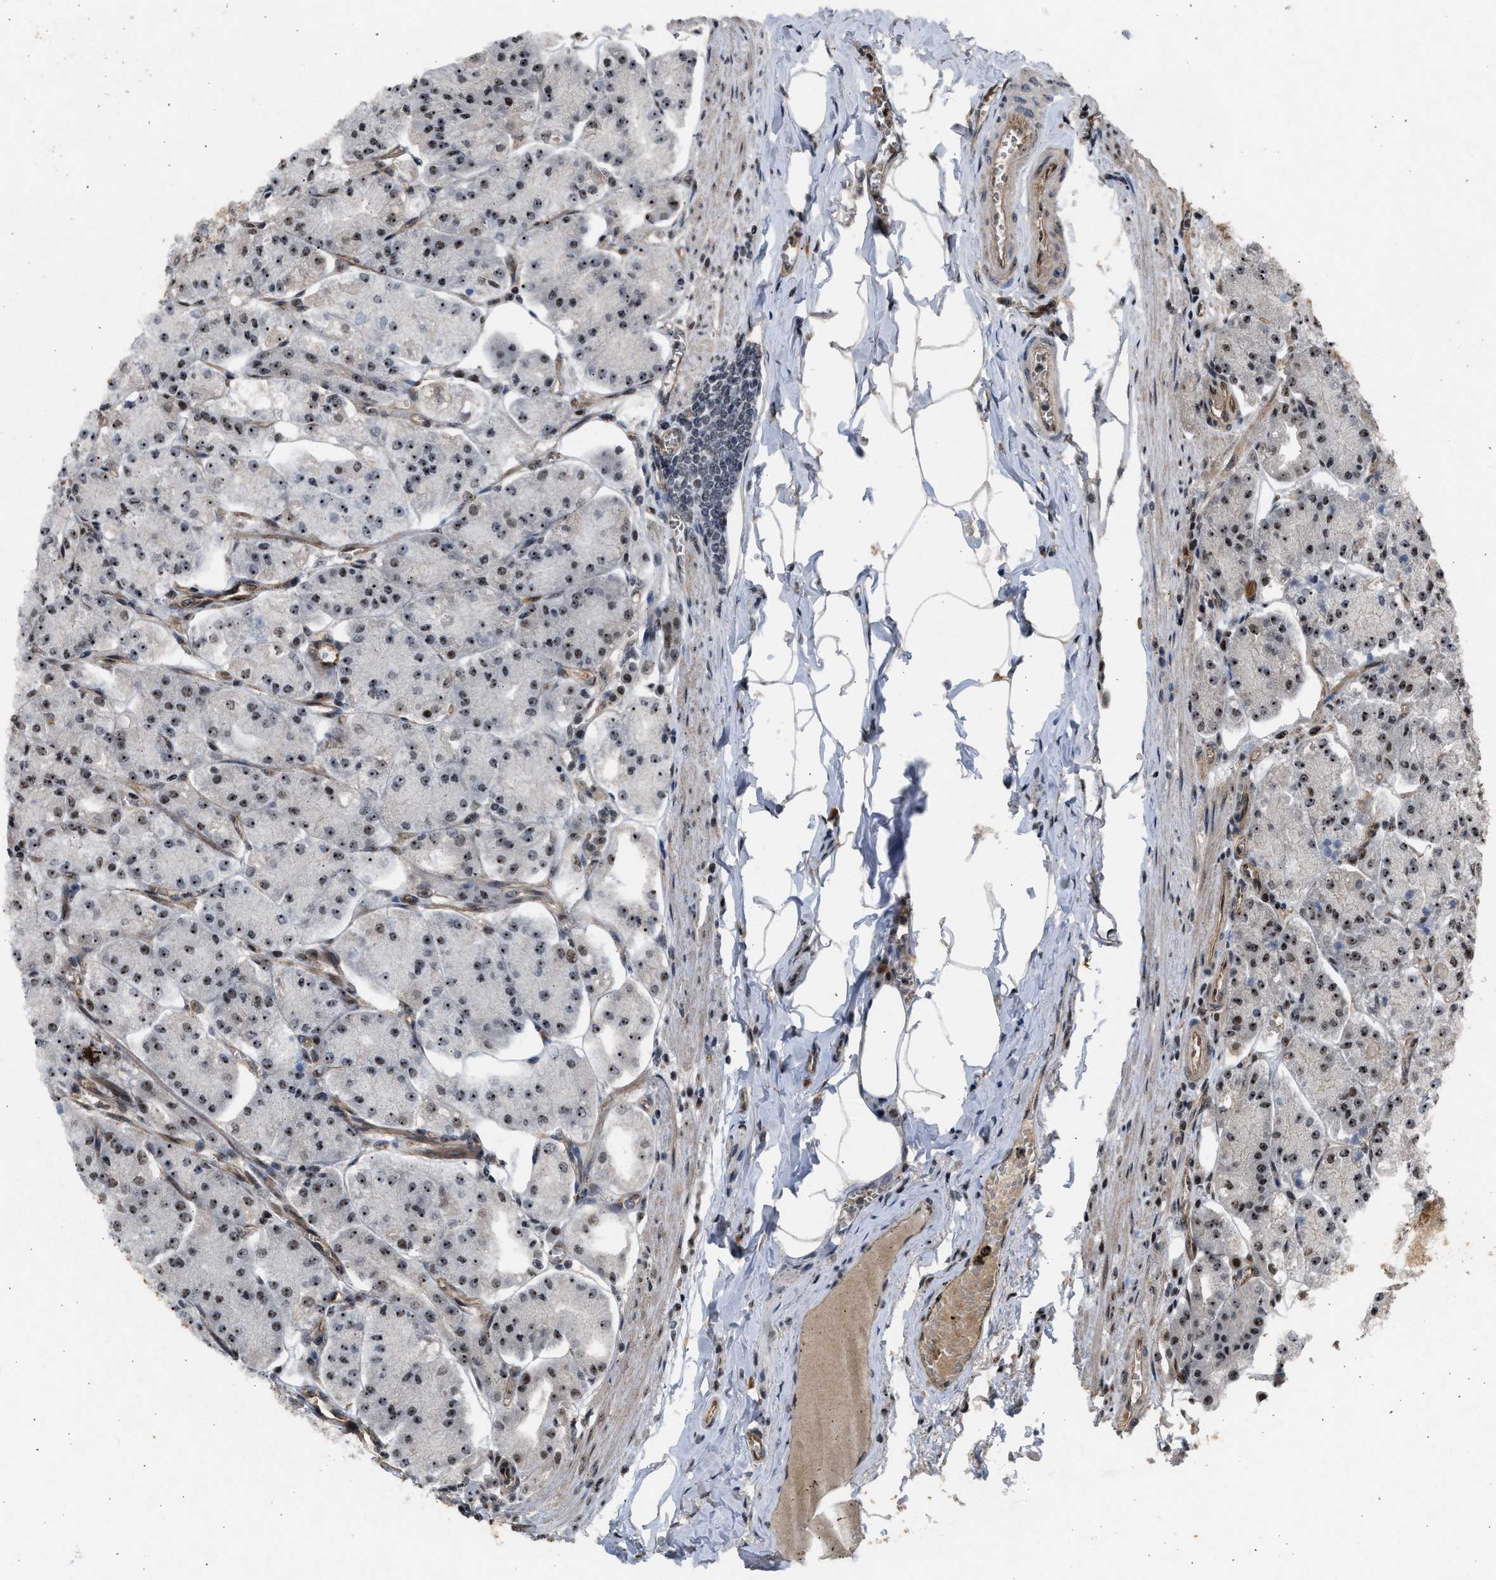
{"staining": {"intensity": "strong", "quantity": ">75%", "location": "nuclear"}, "tissue": "stomach", "cell_type": "Glandular cells", "image_type": "normal", "snomed": [{"axis": "morphology", "description": "Normal tissue, NOS"}, {"axis": "topography", "description": "Stomach, lower"}], "caption": "Immunohistochemistry photomicrograph of benign stomach stained for a protein (brown), which shows high levels of strong nuclear staining in about >75% of glandular cells.", "gene": "TFDP2", "patient": {"sex": "male", "age": 71}}